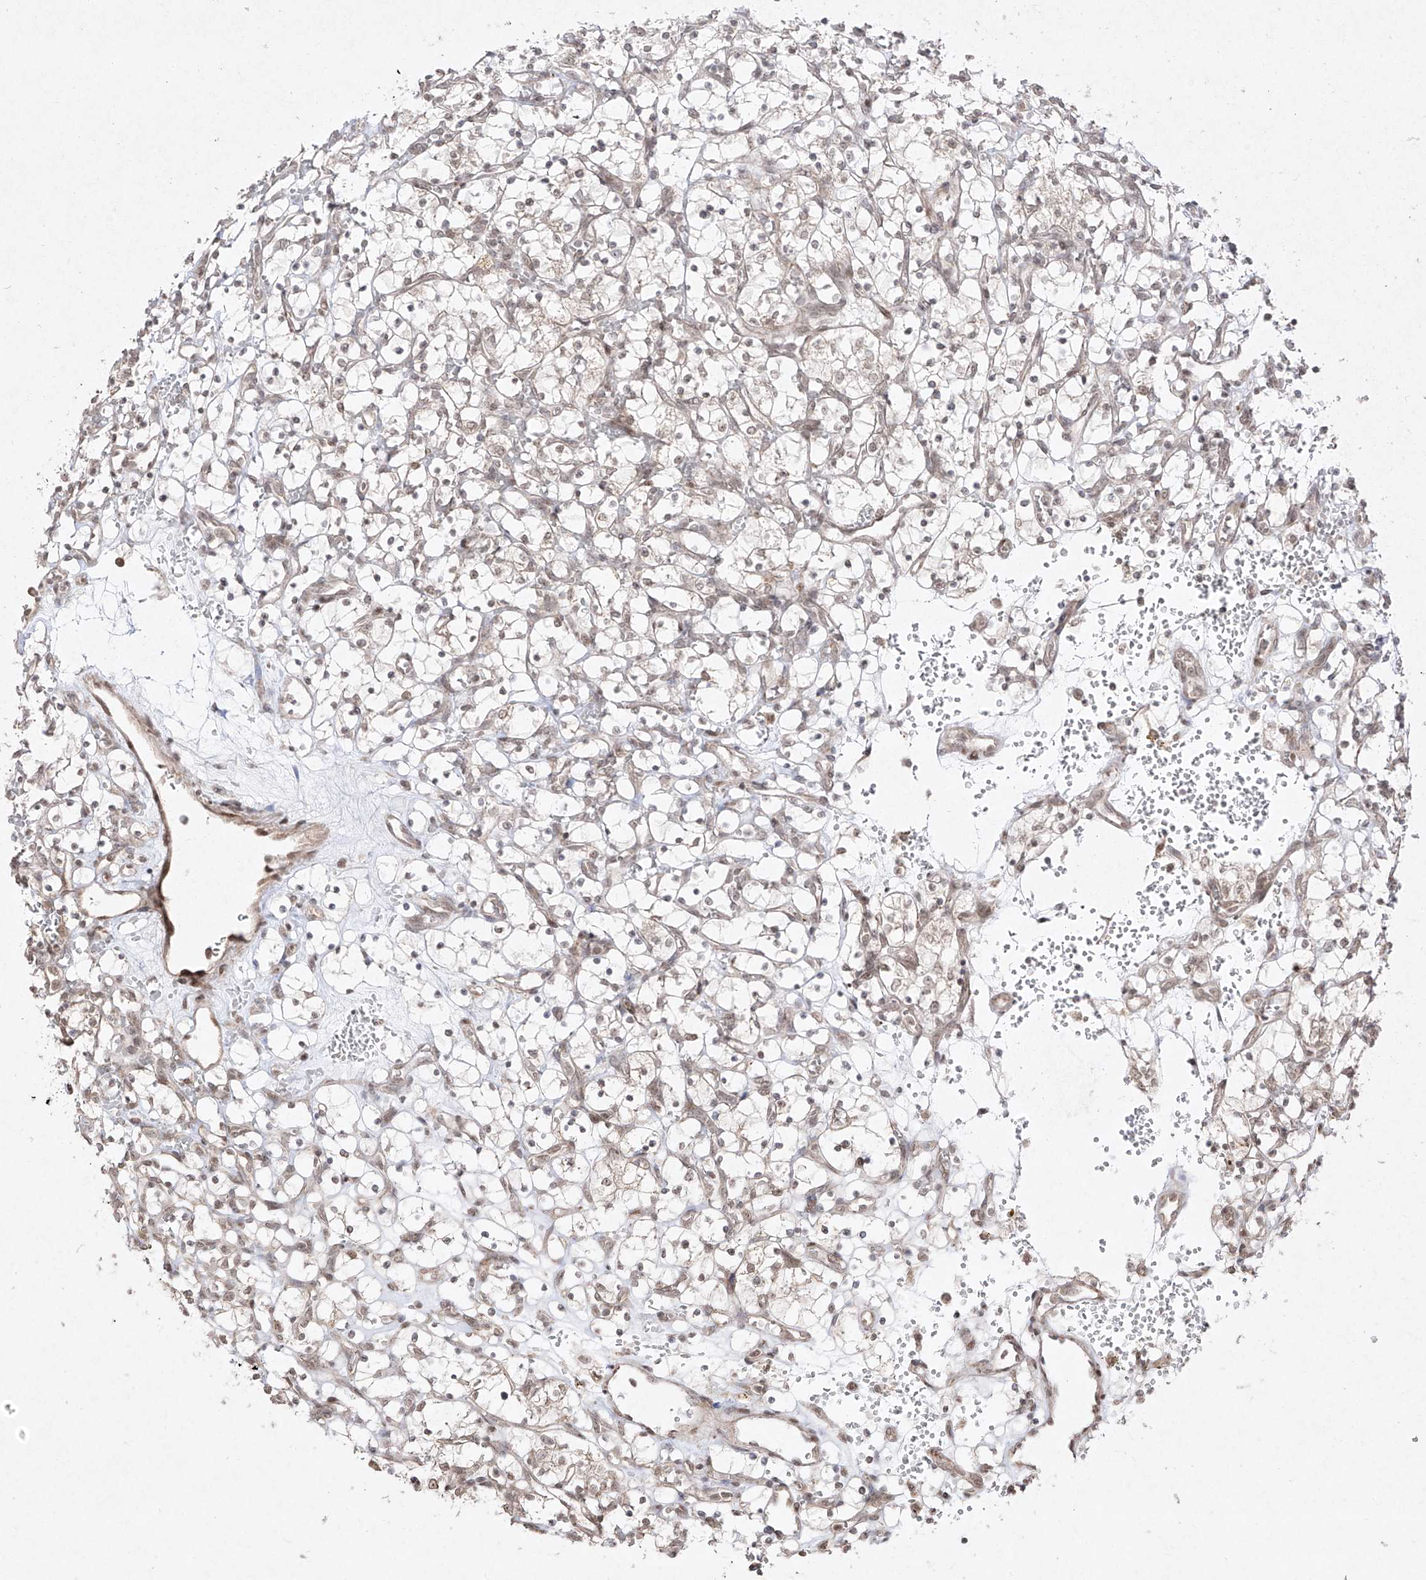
{"staining": {"intensity": "weak", "quantity": "<25%", "location": "nuclear"}, "tissue": "renal cancer", "cell_type": "Tumor cells", "image_type": "cancer", "snomed": [{"axis": "morphology", "description": "Adenocarcinoma, NOS"}, {"axis": "topography", "description": "Kidney"}], "caption": "Histopathology image shows no significant protein staining in tumor cells of renal adenocarcinoma.", "gene": "SNRNP27", "patient": {"sex": "female", "age": 69}}